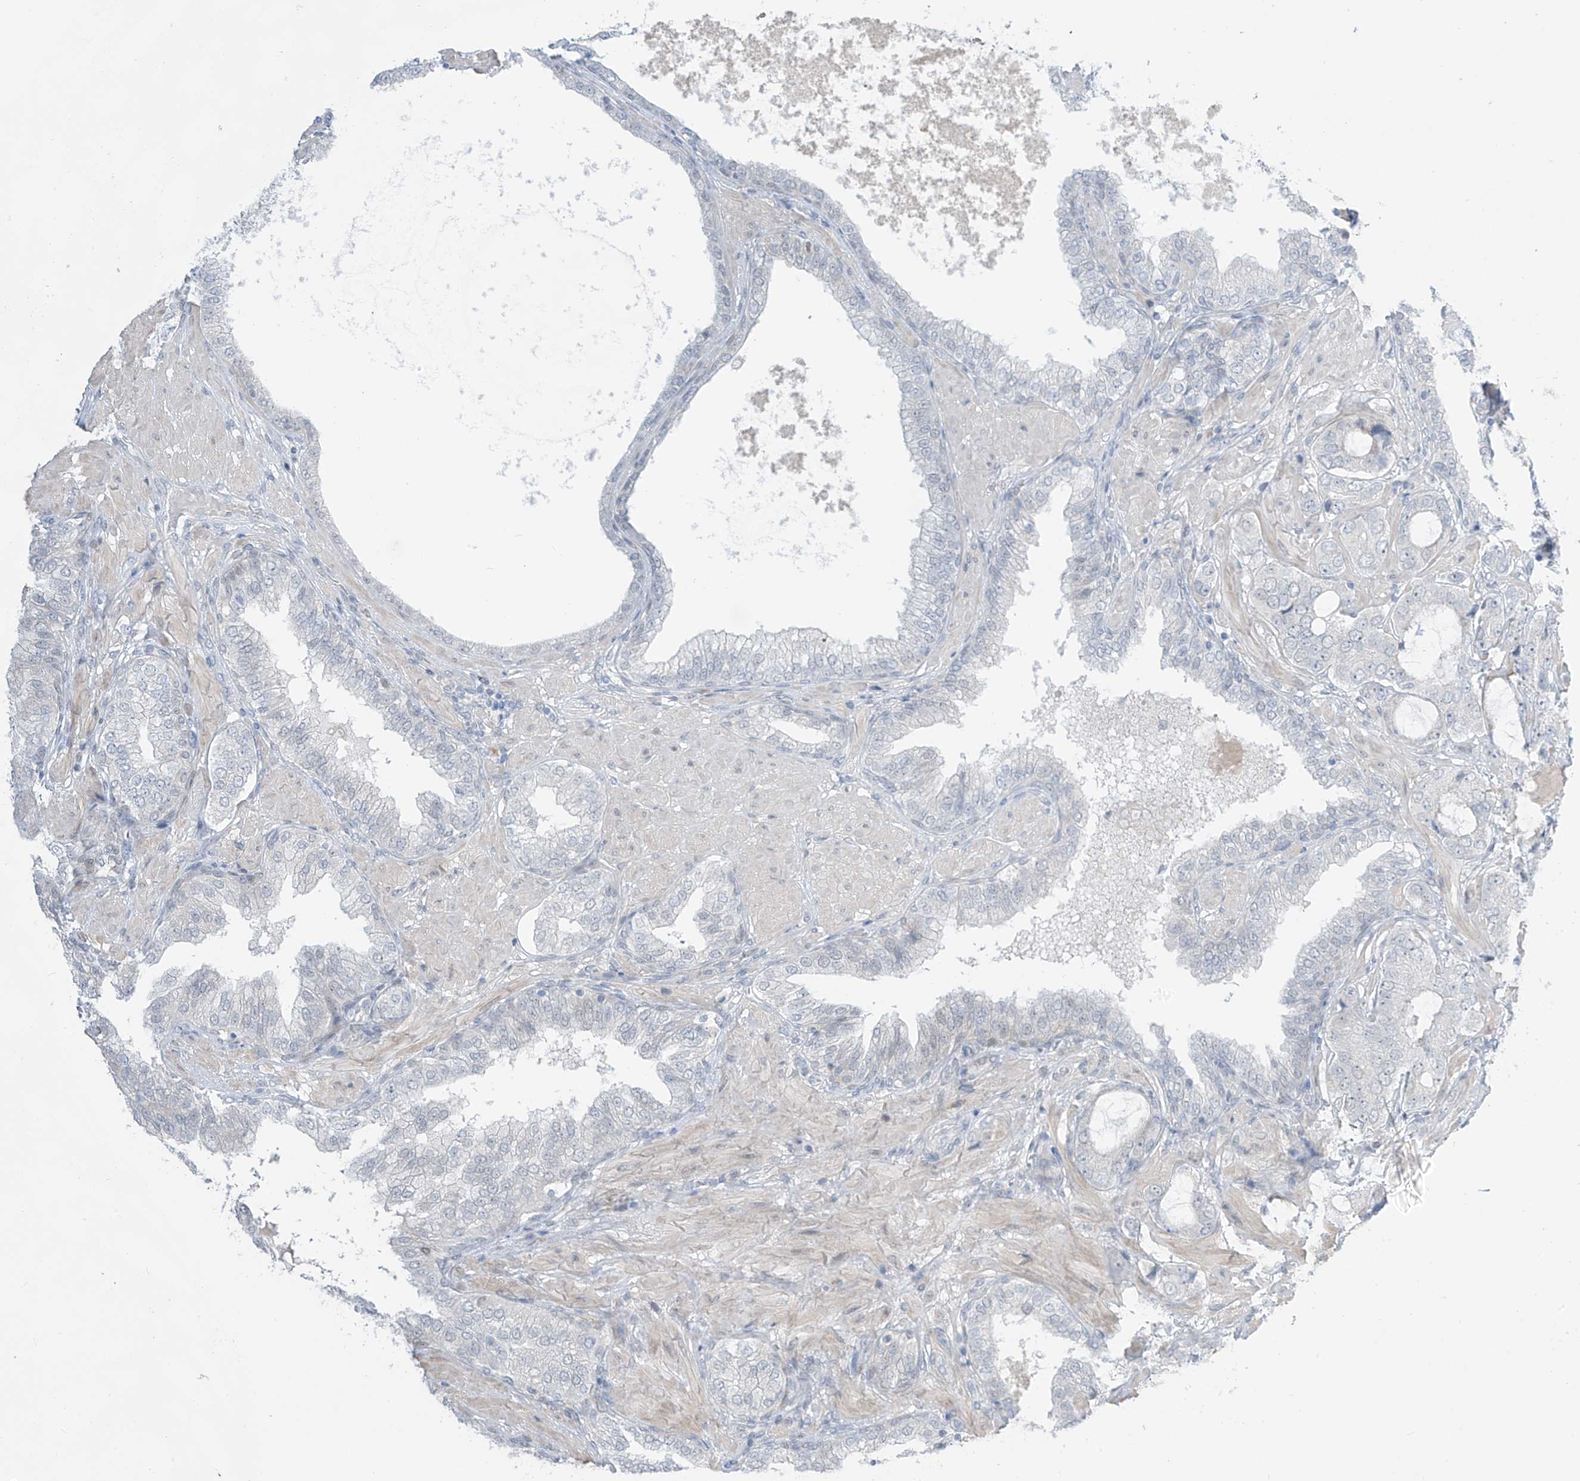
{"staining": {"intensity": "negative", "quantity": "none", "location": "none"}, "tissue": "prostate cancer", "cell_type": "Tumor cells", "image_type": "cancer", "snomed": [{"axis": "morphology", "description": "Adenocarcinoma, High grade"}, {"axis": "topography", "description": "Prostate"}], "caption": "An immunohistochemistry (IHC) histopathology image of prostate adenocarcinoma (high-grade) is shown. There is no staining in tumor cells of prostate adenocarcinoma (high-grade). Brightfield microscopy of immunohistochemistry (IHC) stained with DAB (3,3'-diaminobenzidine) (brown) and hematoxylin (blue), captured at high magnification.", "gene": "ASPRV1", "patient": {"sex": "male", "age": 59}}